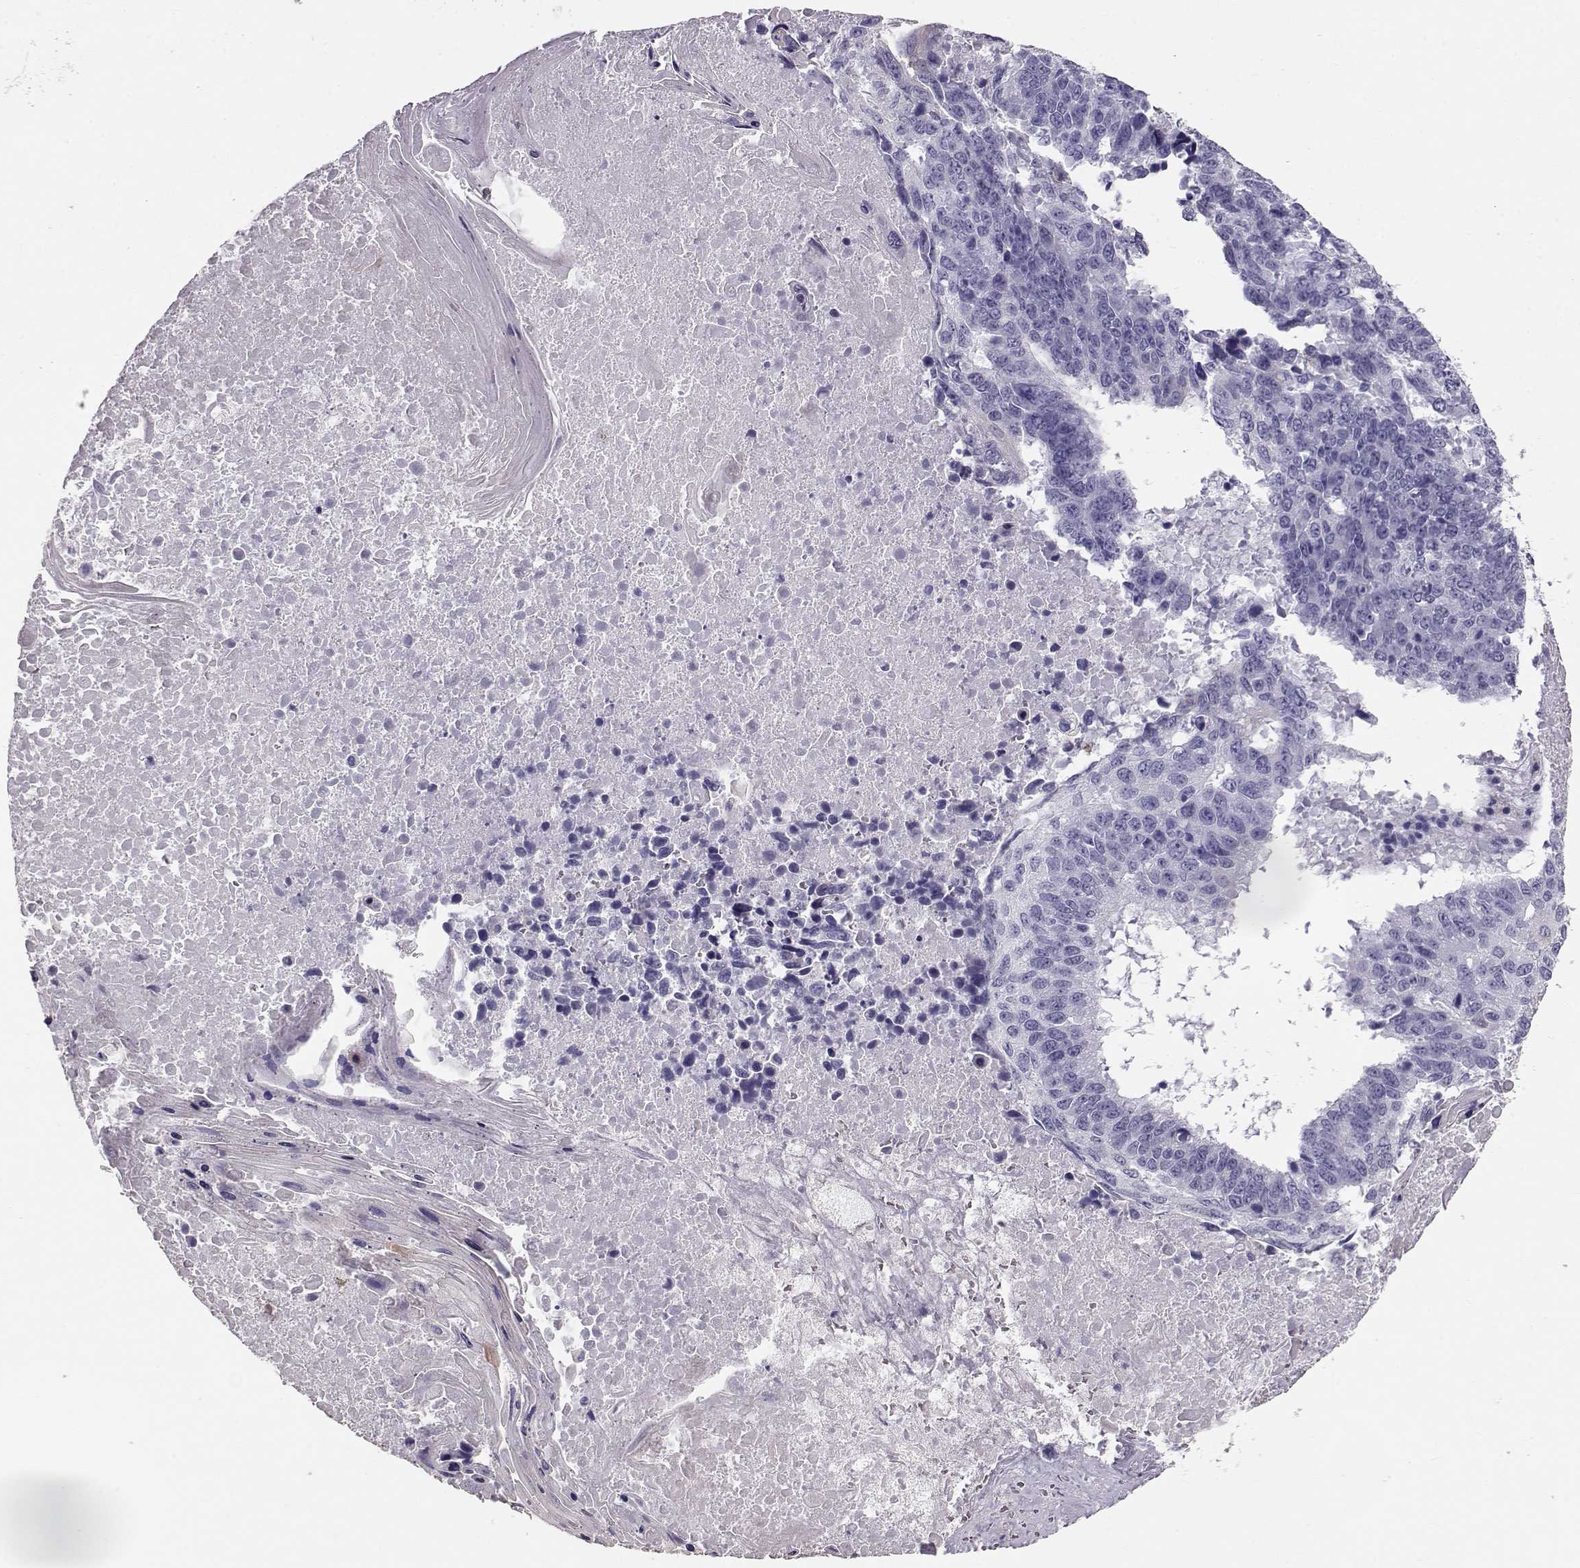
{"staining": {"intensity": "negative", "quantity": "none", "location": "none"}, "tissue": "lung cancer", "cell_type": "Tumor cells", "image_type": "cancer", "snomed": [{"axis": "morphology", "description": "Squamous cell carcinoma, NOS"}, {"axis": "topography", "description": "Lung"}], "caption": "A photomicrograph of human lung cancer is negative for staining in tumor cells.", "gene": "RD3", "patient": {"sex": "male", "age": 73}}